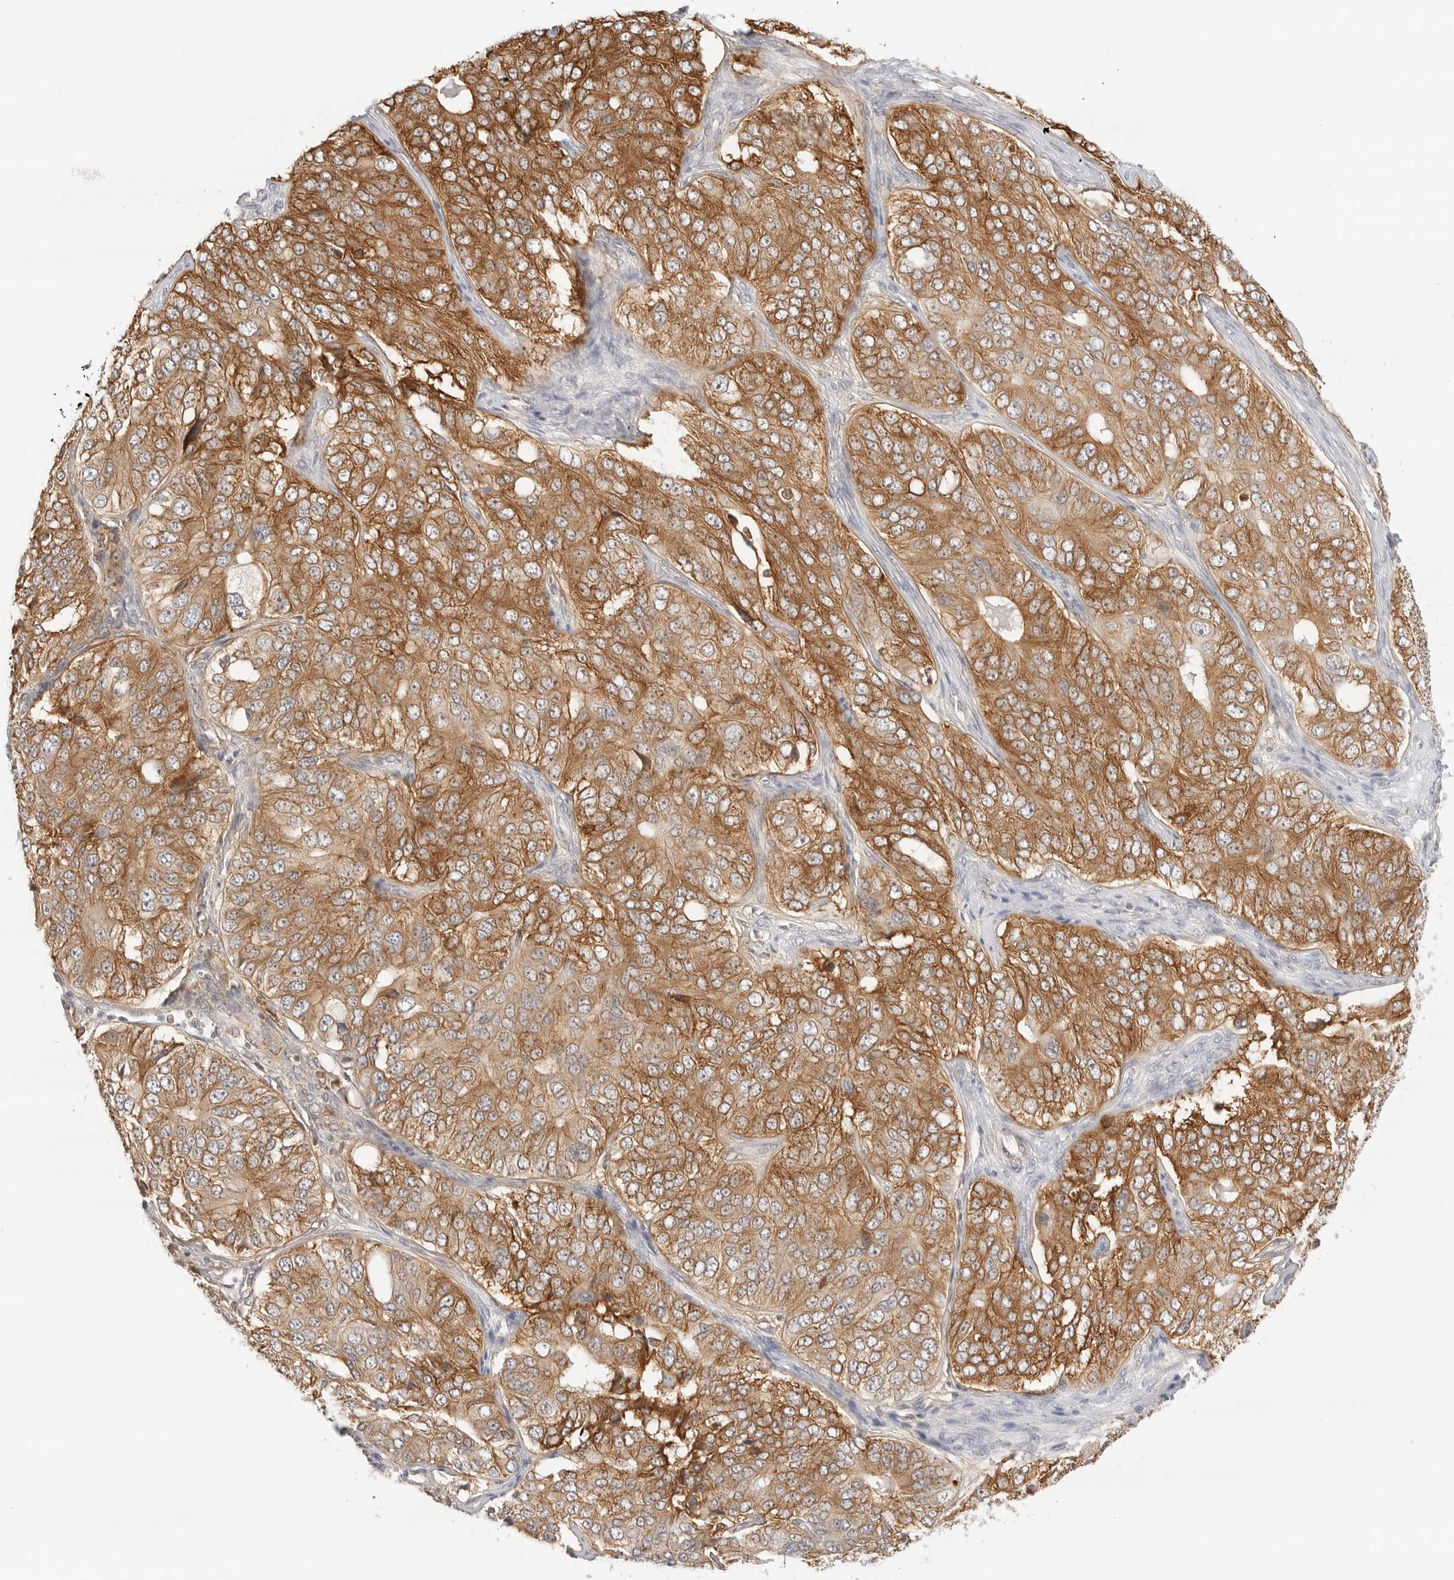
{"staining": {"intensity": "moderate", "quantity": ">75%", "location": "cytoplasmic/membranous"}, "tissue": "ovarian cancer", "cell_type": "Tumor cells", "image_type": "cancer", "snomed": [{"axis": "morphology", "description": "Carcinoma, endometroid"}, {"axis": "topography", "description": "Ovary"}], "caption": "Human ovarian endometroid carcinoma stained with a brown dye displays moderate cytoplasmic/membranous positive staining in approximately >75% of tumor cells.", "gene": "ERO1B", "patient": {"sex": "female", "age": 51}}